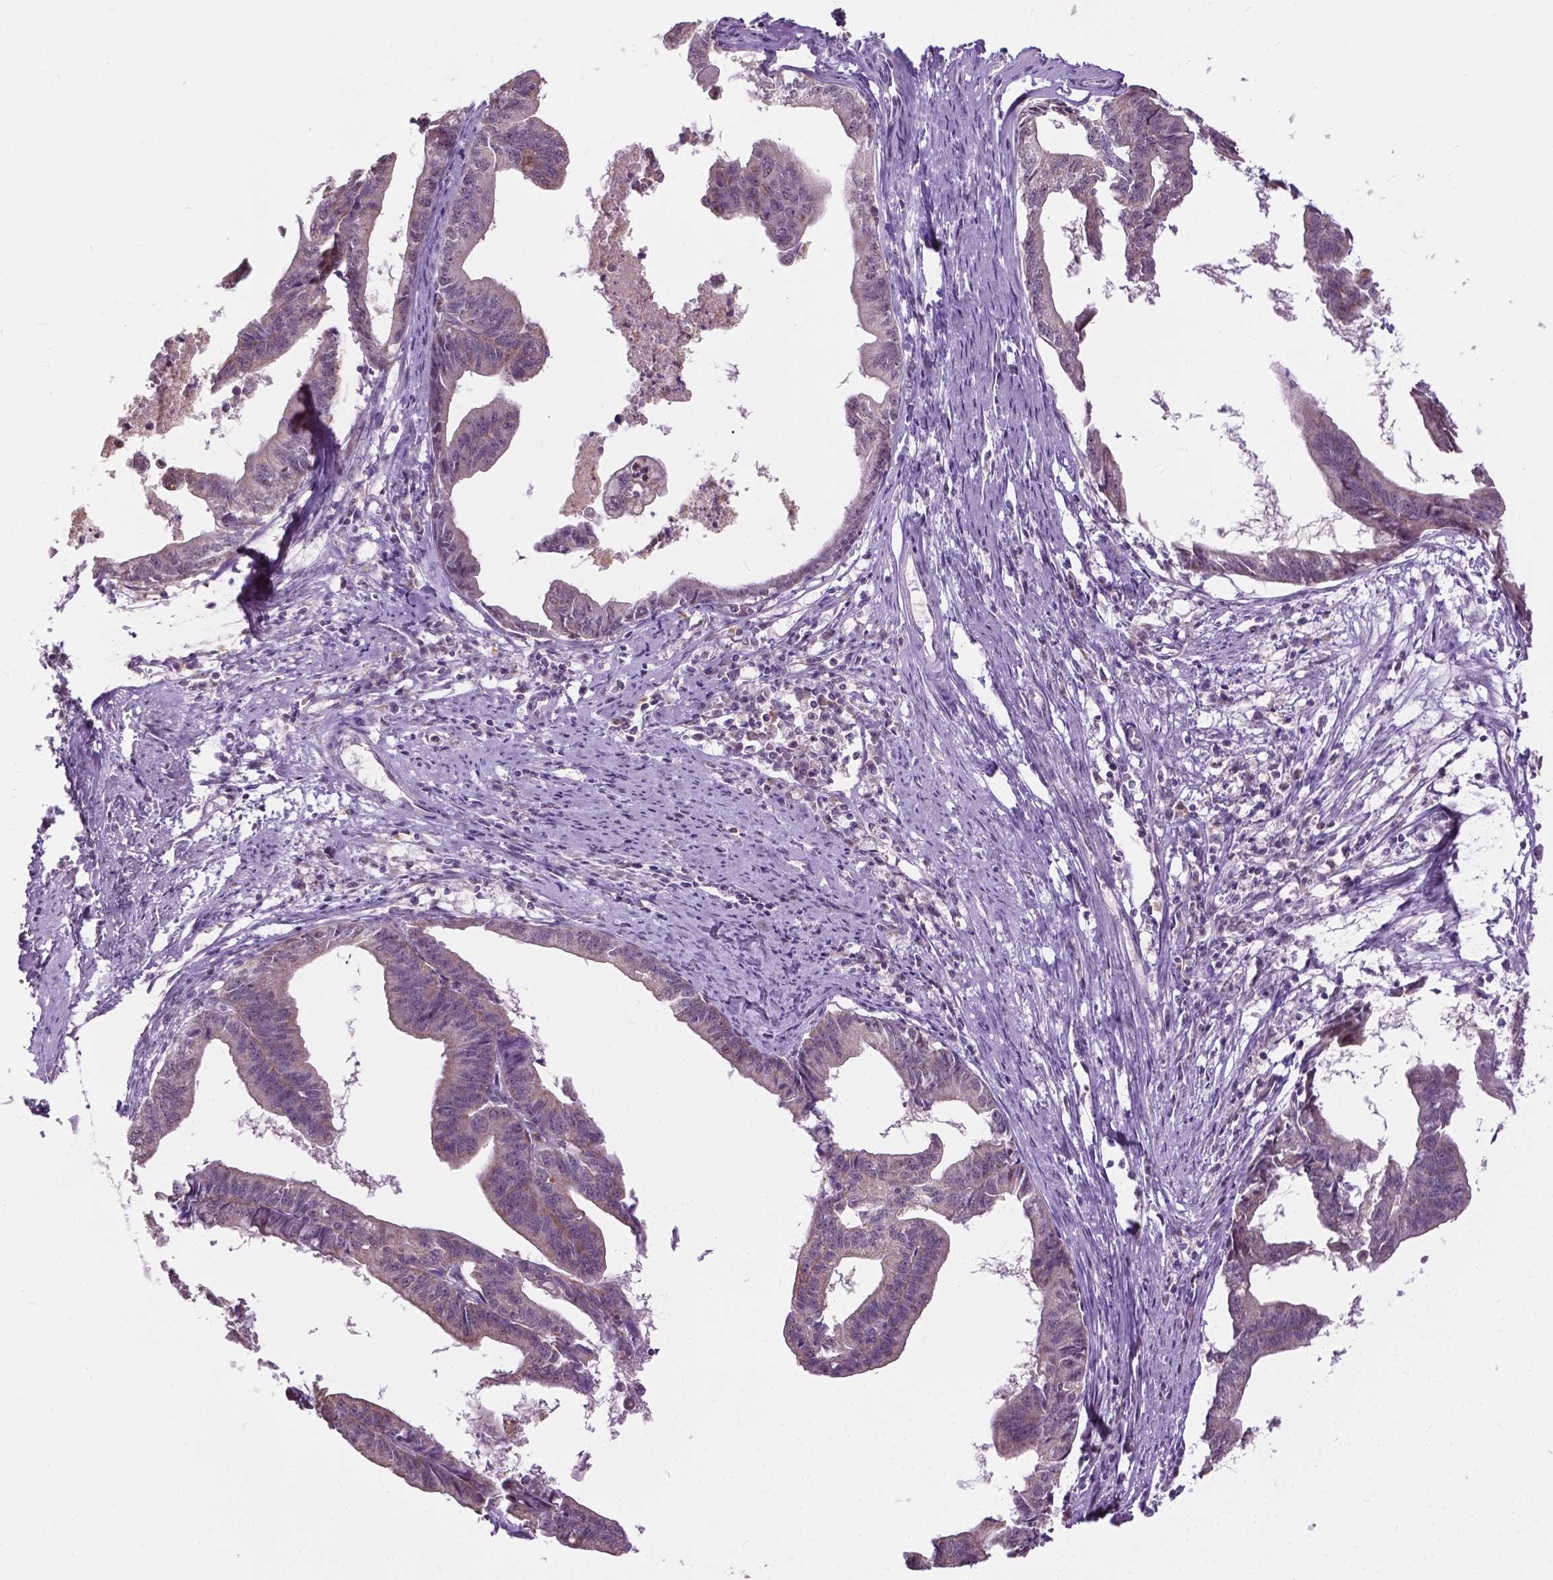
{"staining": {"intensity": "weak", "quantity": "<25%", "location": "cytoplasmic/membranous"}, "tissue": "endometrial cancer", "cell_type": "Tumor cells", "image_type": "cancer", "snomed": [{"axis": "morphology", "description": "Adenocarcinoma, NOS"}, {"axis": "topography", "description": "Endometrium"}], "caption": "Human endometrial cancer stained for a protein using immunohistochemistry (IHC) reveals no positivity in tumor cells.", "gene": "TTC9B", "patient": {"sex": "female", "age": 65}}